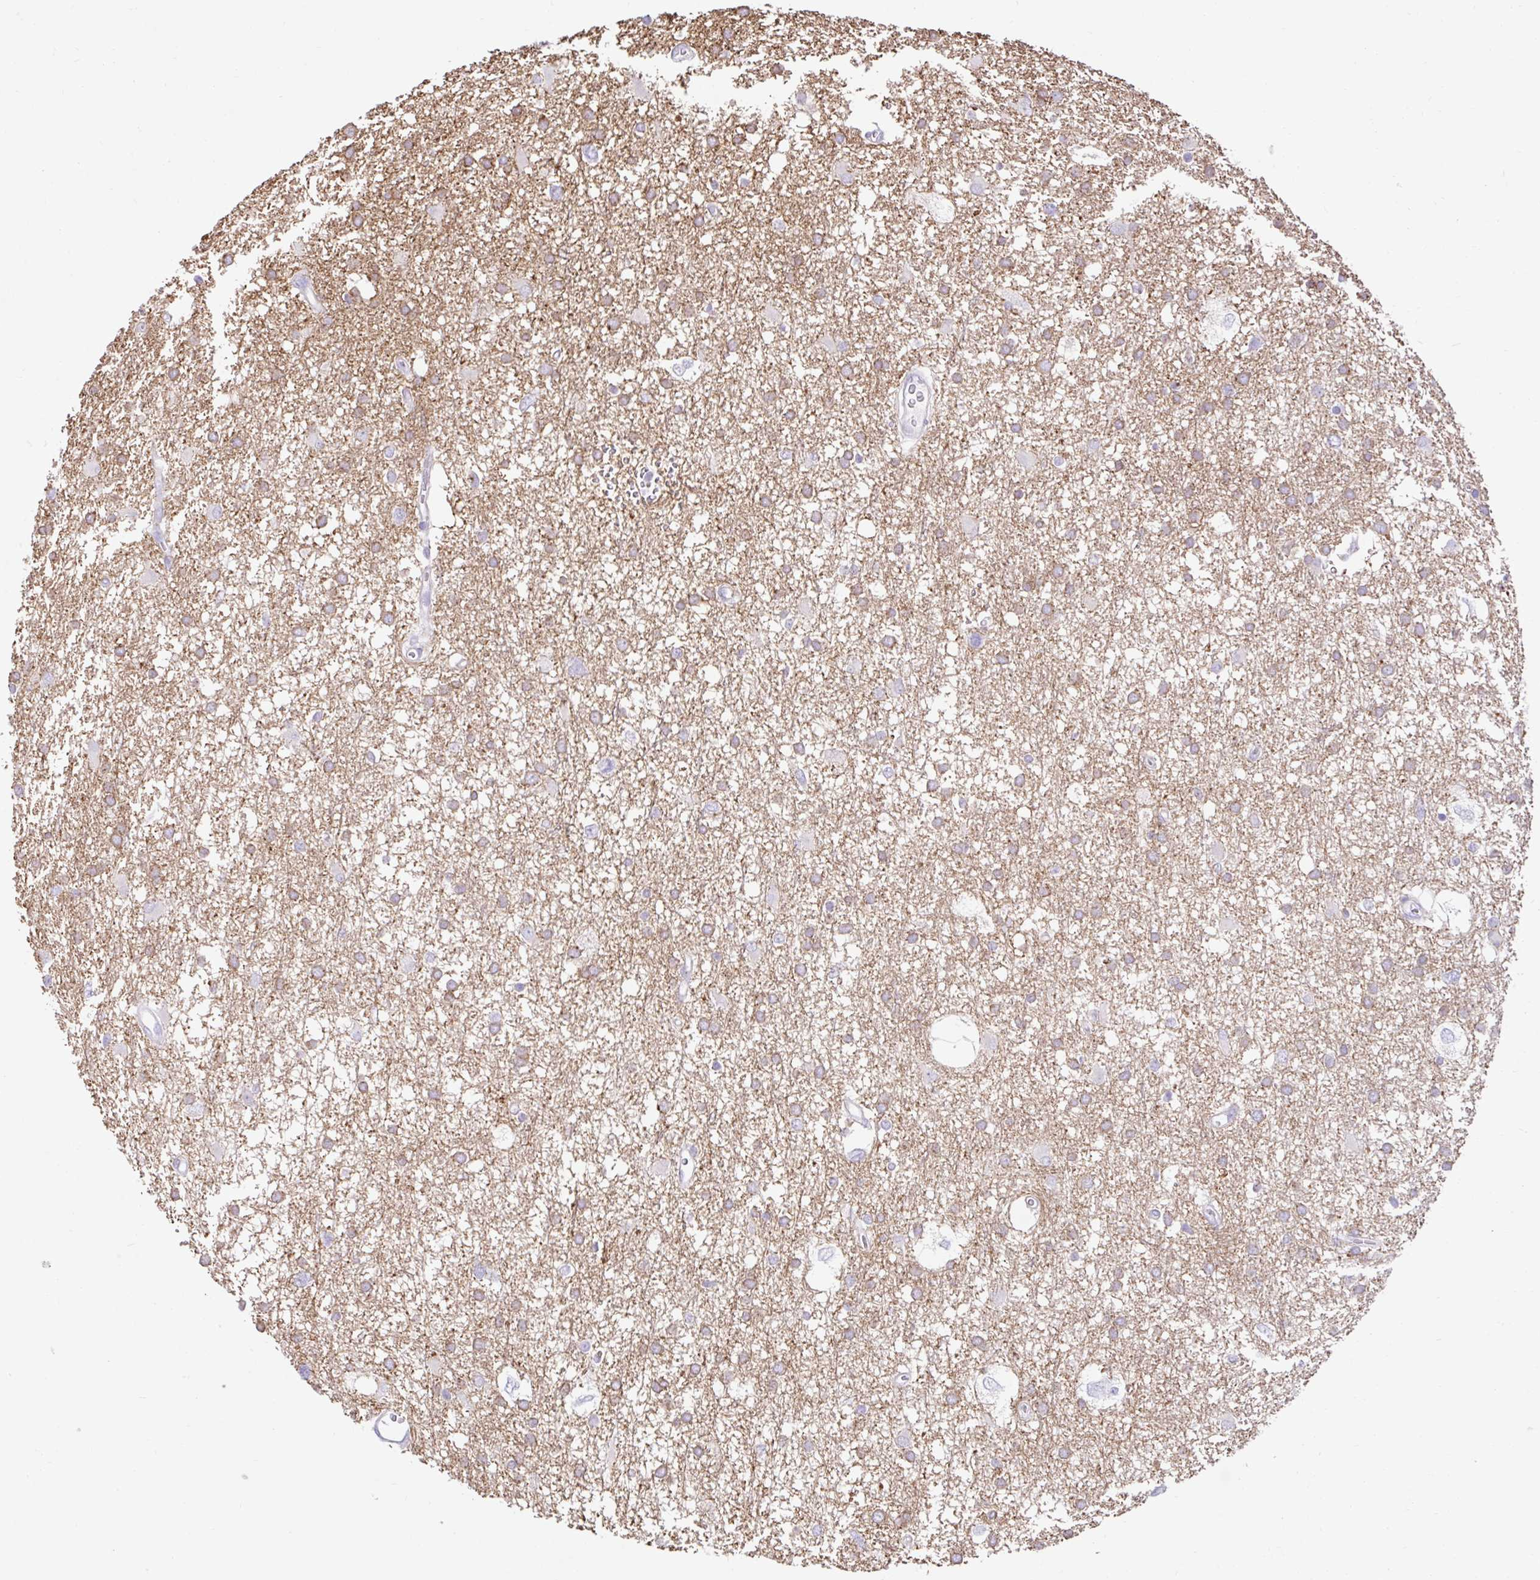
{"staining": {"intensity": "moderate", "quantity": "25%-75%", "location": "cytoplasmic/membranous"}, "tissue": "glioma", "cell_type": "Tumor cells", "image_type": "cancer", "snomed": [{"axis": "morphology", "description": "Glioma, malignant, High grade"}, {"axis": "topography", "description": "Brain"}], "caption": "Human glioma stained with a protein marker shows moderate staining in tumor cells.", "gene": "ZNF33A", "patient": {"sex": "male", "age": 61}}